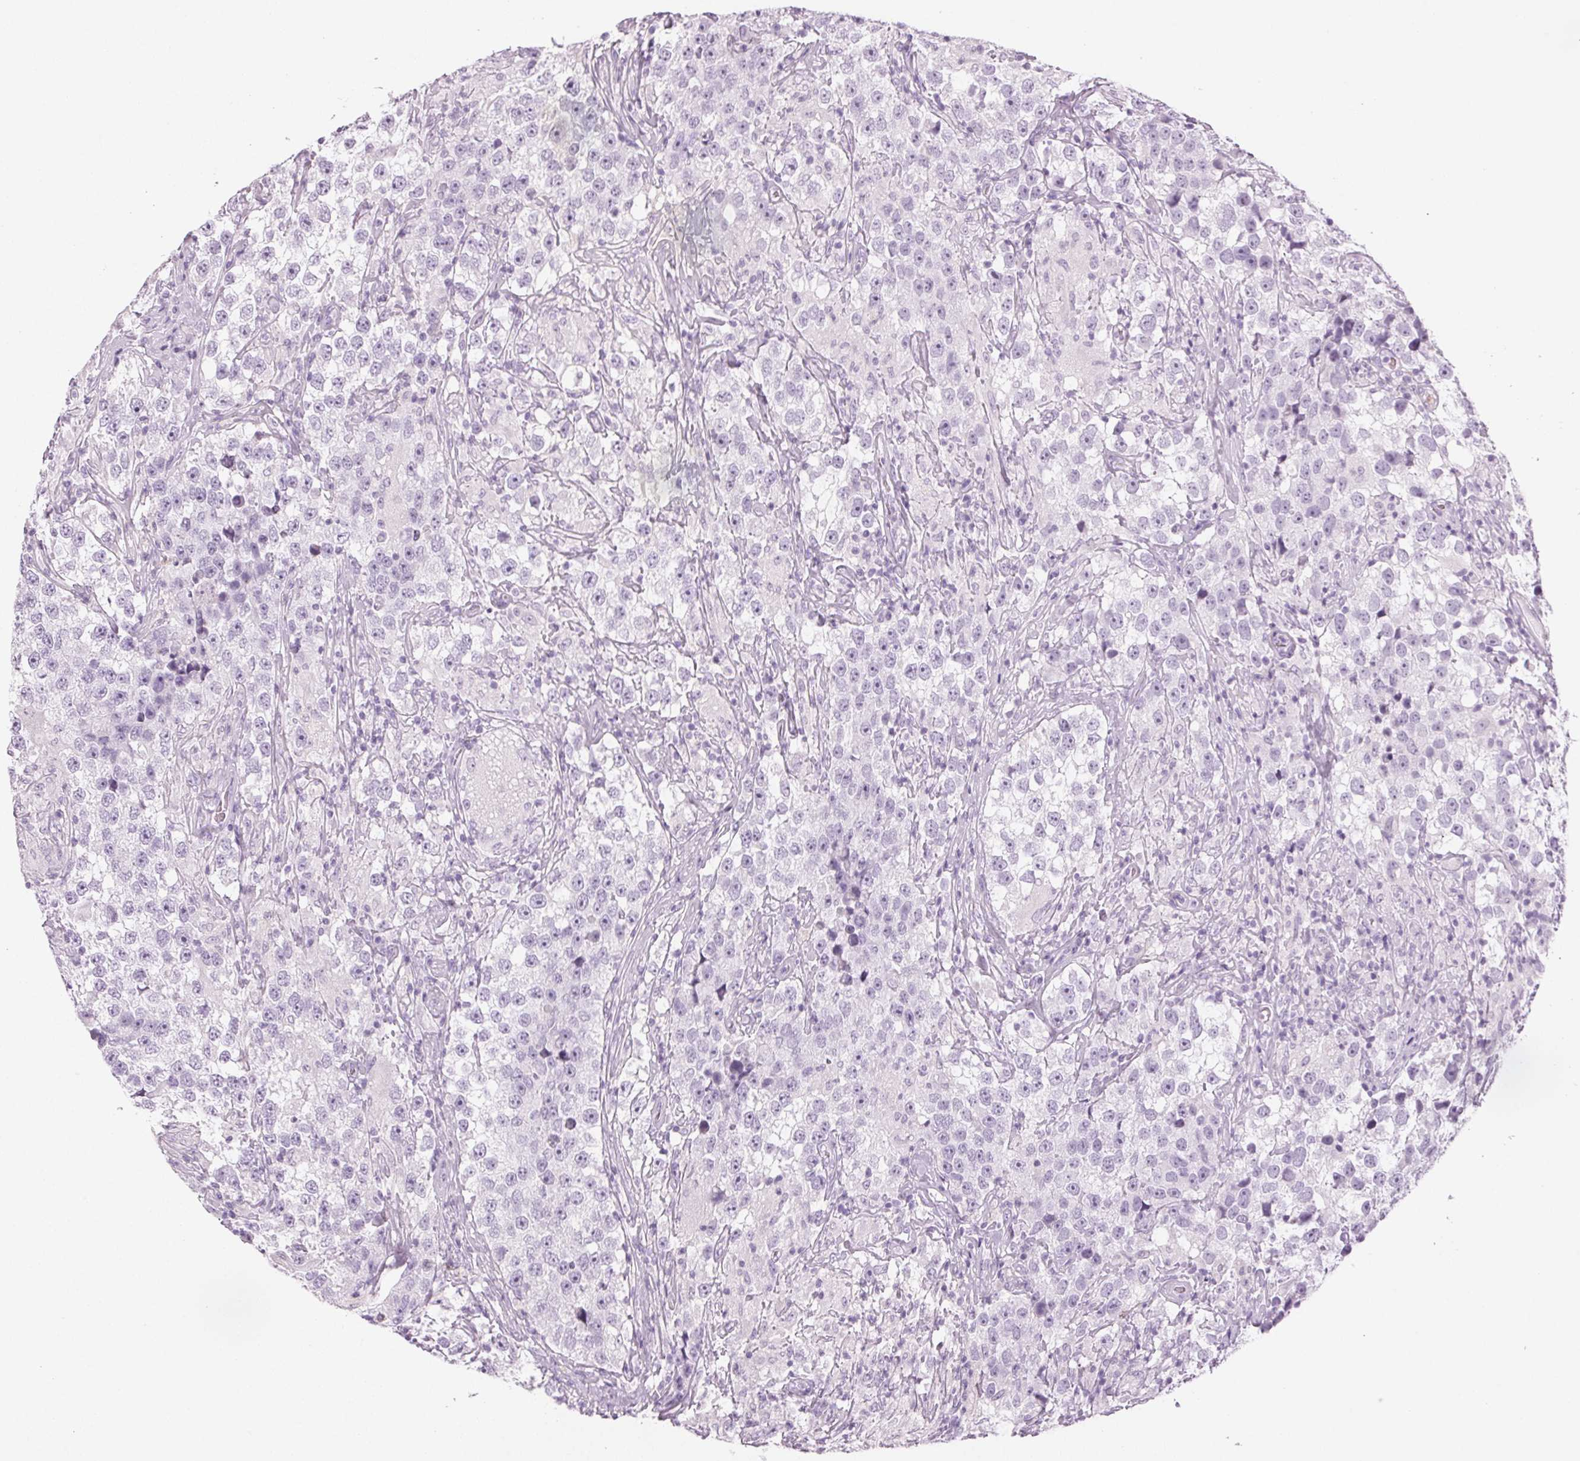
{"staining": {"intensity": "negative", "quantity": "none", "location": "none"}, "tissue": "testis cancer", "cell_type": "Tumor cells", "image_type": "cancer", "snomed": [{"axis": "morphology", "description": "Seminoma, NOS"}, {"axis": "topography", "description": "Testis"}], "caption": "Protein analysis of testis seminoma exhibits no significant staining in tumor cells.", "gene": "MPO", "patient": {"sex": "male", "age": 46}}